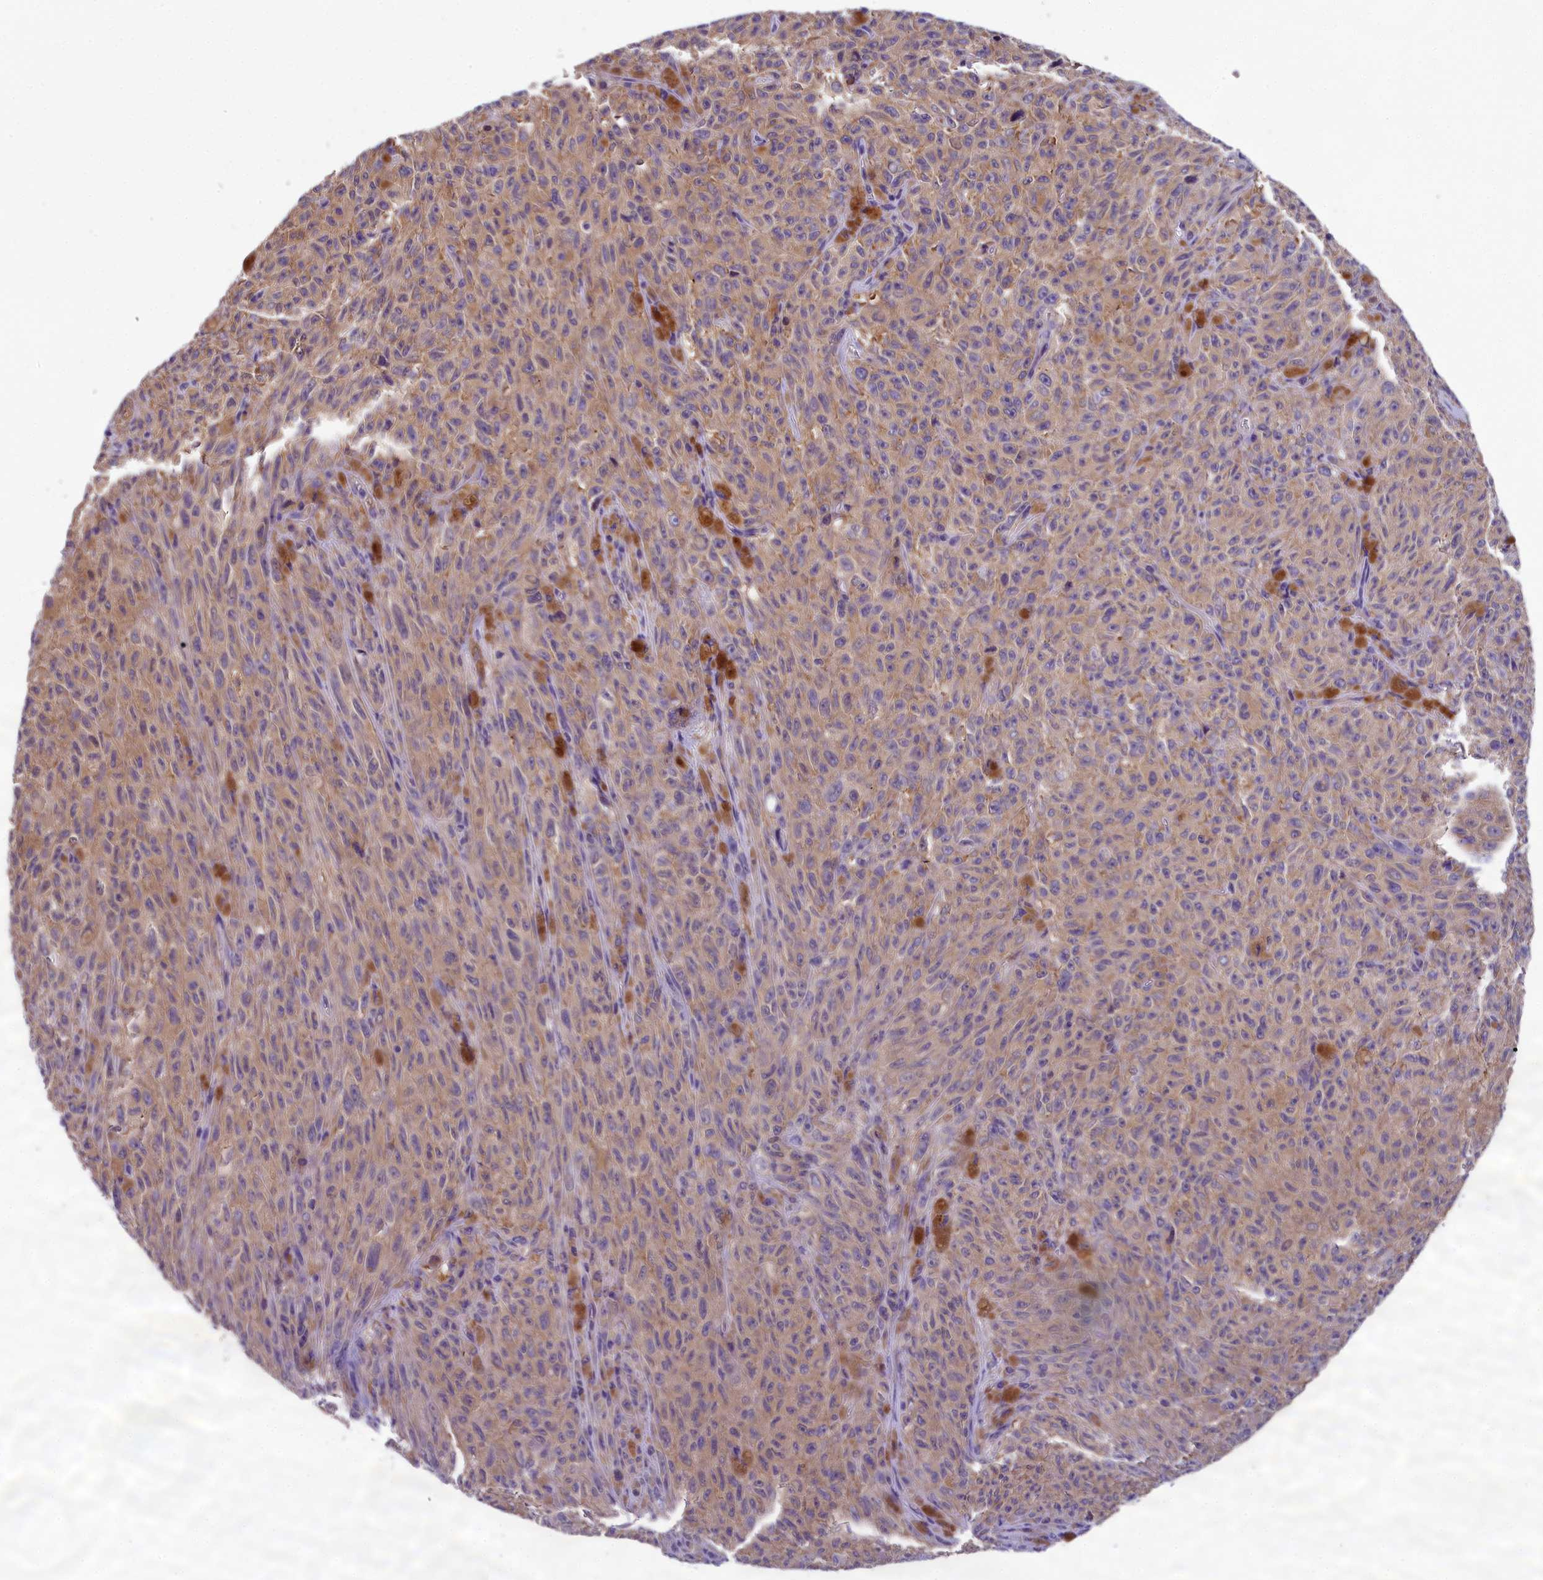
{"staining": {"intensity": "moderate", "quantity": "25%-75%", "location": "cytoplasmic/membranous"}, "tissue": "melanoma", "cell_type": "Tumor cells", "image_type": "cancer", "snomed": [{"axis": "morphology", "description": "Malignant melanoma, NOS"}, {"axis": "topography", "description": "Skin"}], "caption": "The immunohistochemical stain shows moderate cytoplasmic/membranous positivity in tumor cells of melanoma tissue.", "gene": "ABCC8", "patient": {"sex": "female", "age": 82}}